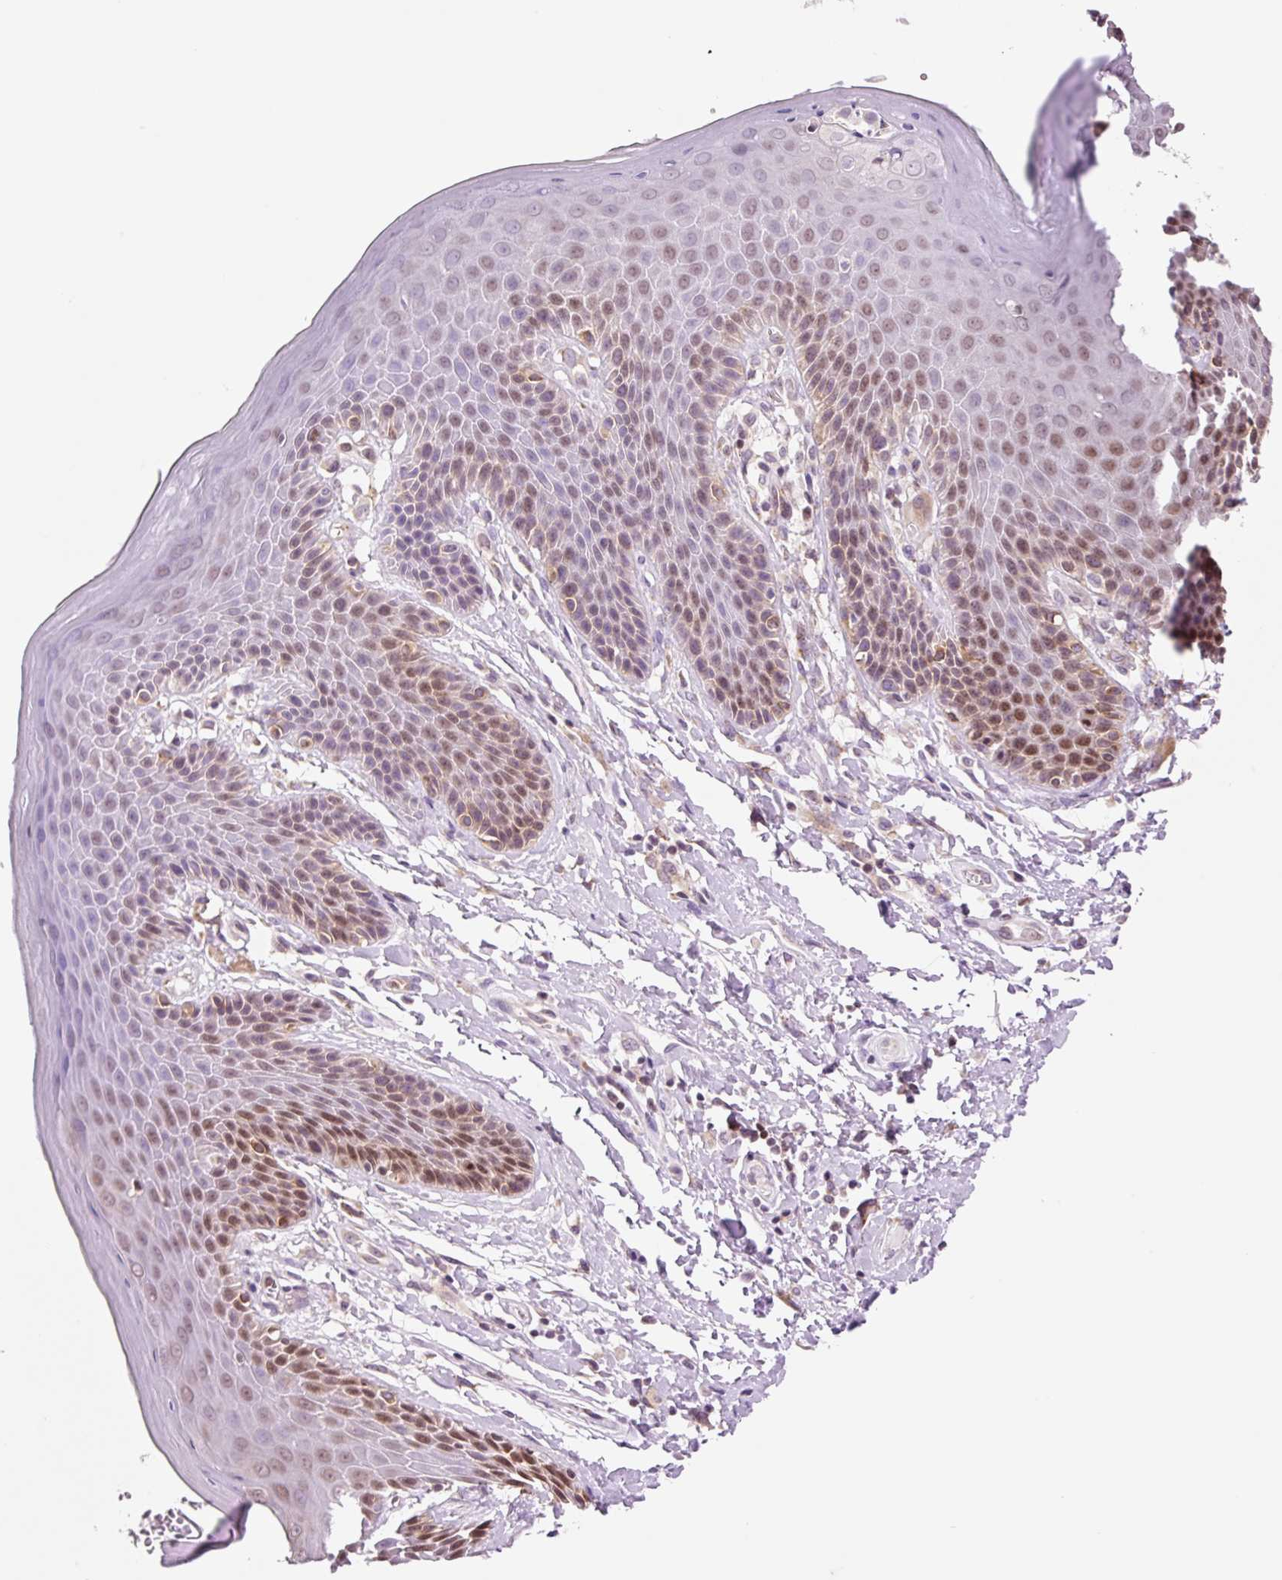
{"staining": {"intensity": "moderate", "quantity": "25%-75%", "location": "cytoplasmic/membranous,nuclear"}, "tissue": "skin", "cell_type": "Epidermal cells", "image_type": "normal", "snomed": [{"axis": "morphology", "description": "Normal tissue, NOS"}, {"axis": "topography", "description": "Peripheral nerve tissue"}], "caption": "This photomicrograph reveals IHC staining of benign human skin, with medium moderate cytoplasmic/membranous,nuclear expression in approximately 25%-75% of epidermal cells.", "gene": "RPL41", "patient": {"sex": "male", "age": 51}}